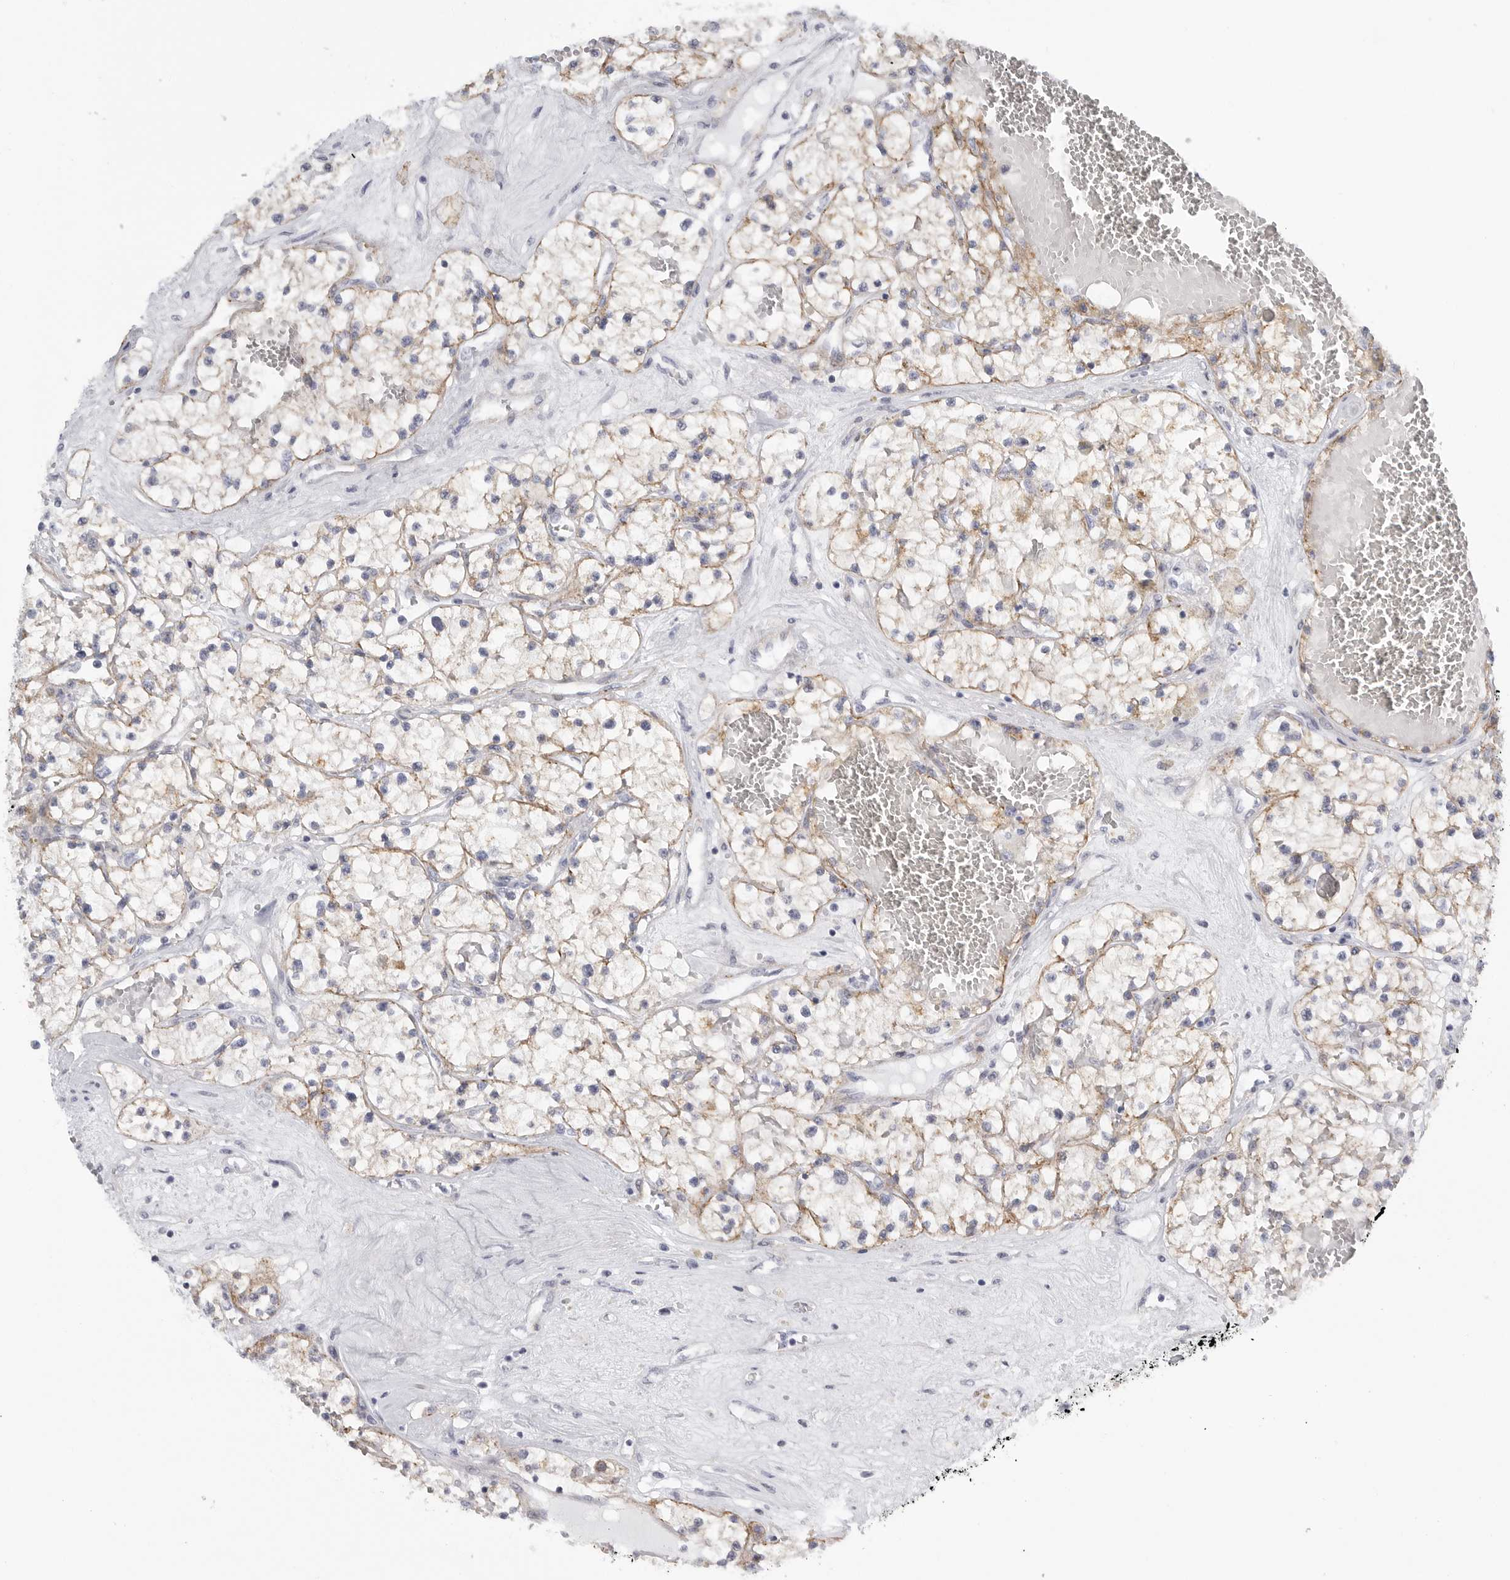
{"staining": {"intensity": "weak", "quantity": ">75%", "location": "cytoplasmic/membranous"}, "tissue": "renal cancer", "cell_type": "Tumor cells", "image_type": "cancer", "snomed": [{"axis": "morphology", "description": "Normal tissue, NOS"}, {"axis": "morphology", "description": "Adenocarcinoma, NOS"}, {"axis": "topography", "description": "Kidney"}], "caption": "High-magnification brightfield microscopy of renal adenocarcinoma stained with DAB (3,3'-diaminobenzidine) (brown) and counterstained with hematoxylin (blue). tumor cells exhibit weak cytoplasmic/membranous positivity is identified in about>75% of cells.", "gene": "TNR", "patient": {"sex": "male", "age": 68}}